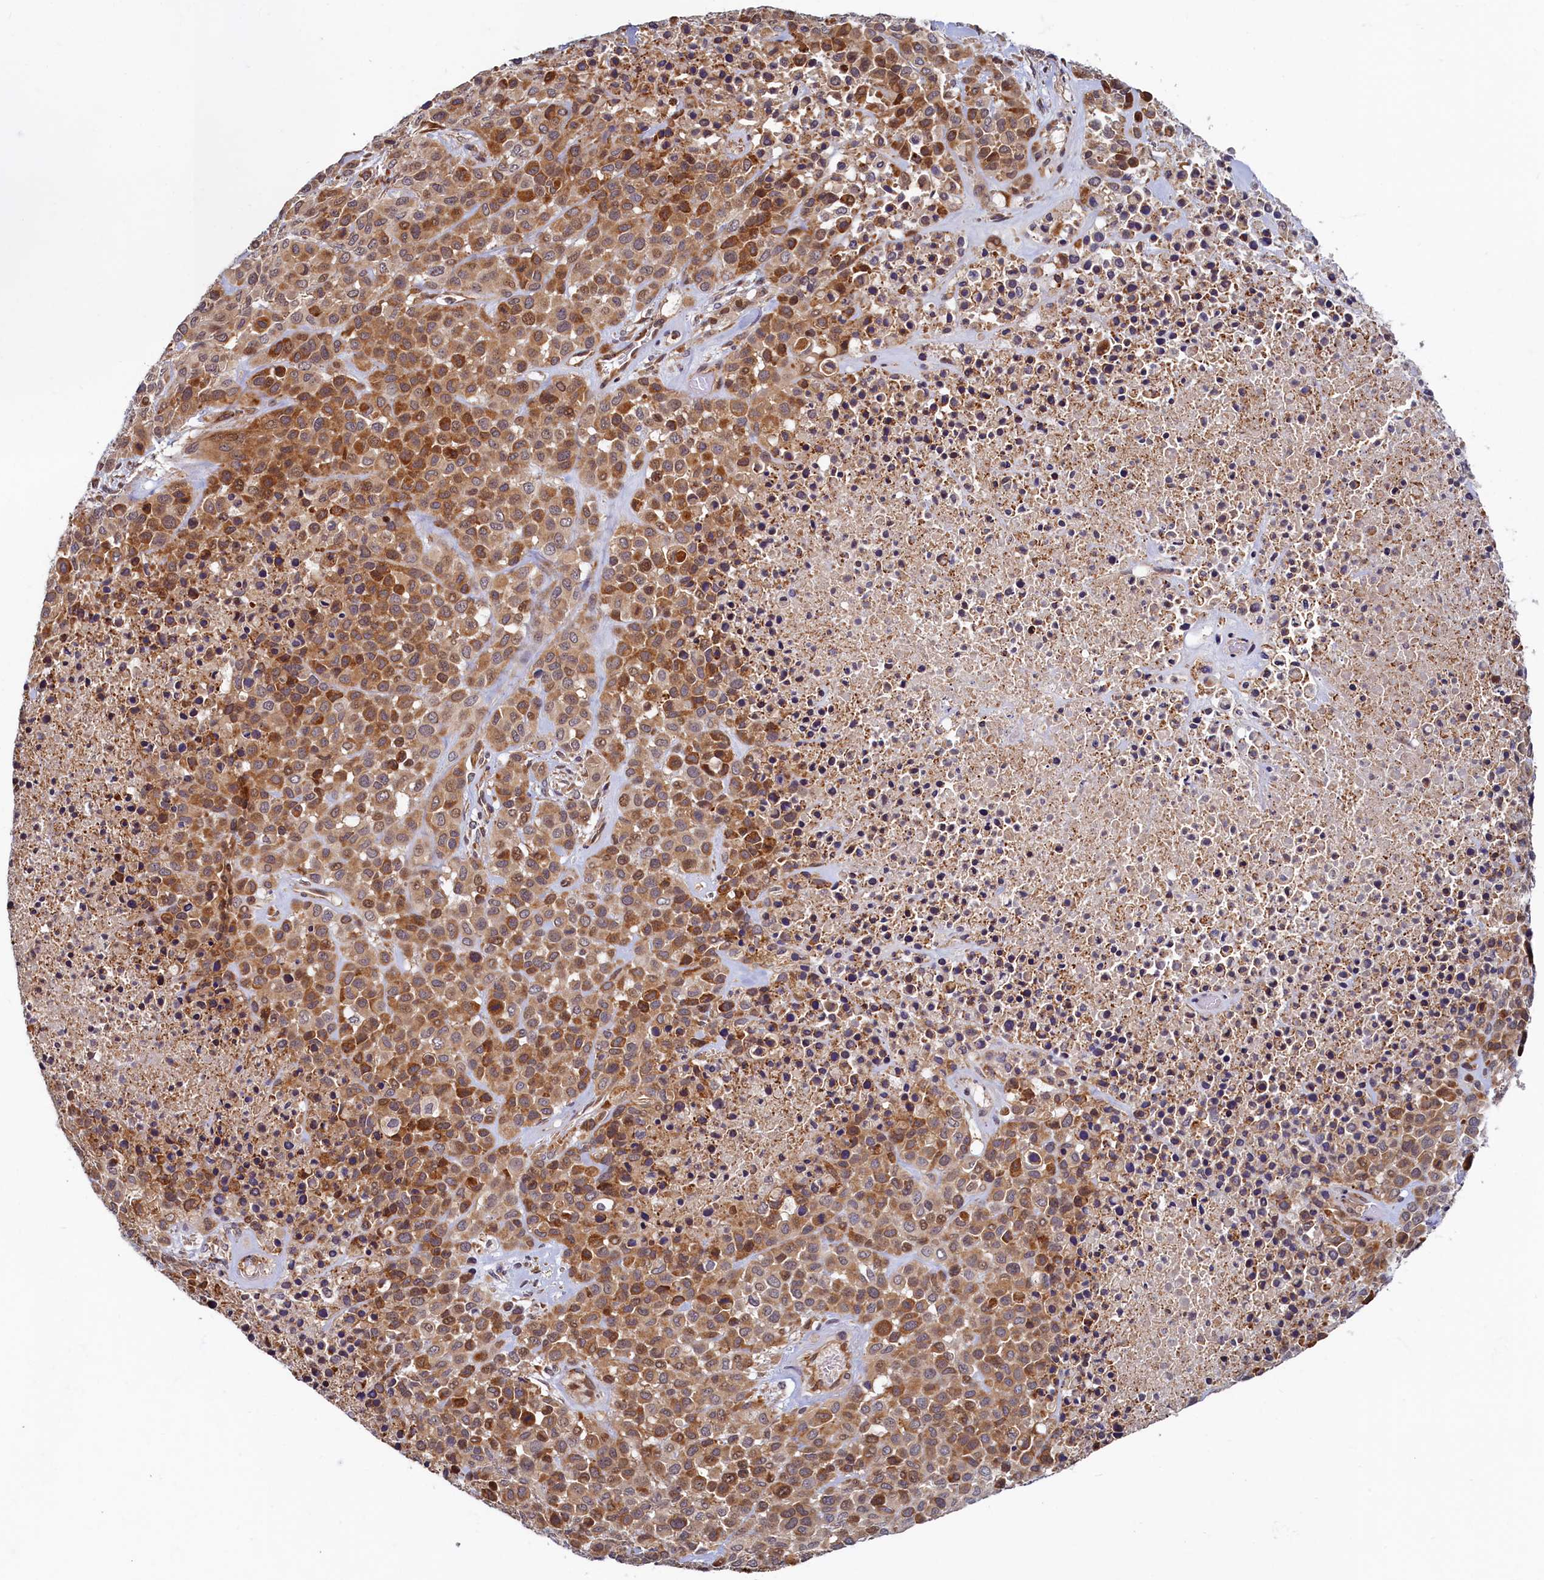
{"staining": {"intensity": "moderate", "quantity": ">75%", "location": "cytoplasmic/membranous"}, "tissue": "melanoma", "cell_type": "Tumor cells", "image_type": "cancer", "snomed": [{"axis": "morphology", "description": "Malignant melanoma, Metastatic site"}, {"axis": "topography", "description": "Skin"}], "caption": "Approximately >75% of tumor cells in human malignant melanoma (metastatic site) show moderate cytoplasmic/membranous protein positivity as visualized by brown immunohistochemical staining.", "gene": "SLC16A14", "patient": {"sex": "female", "age": 81}}